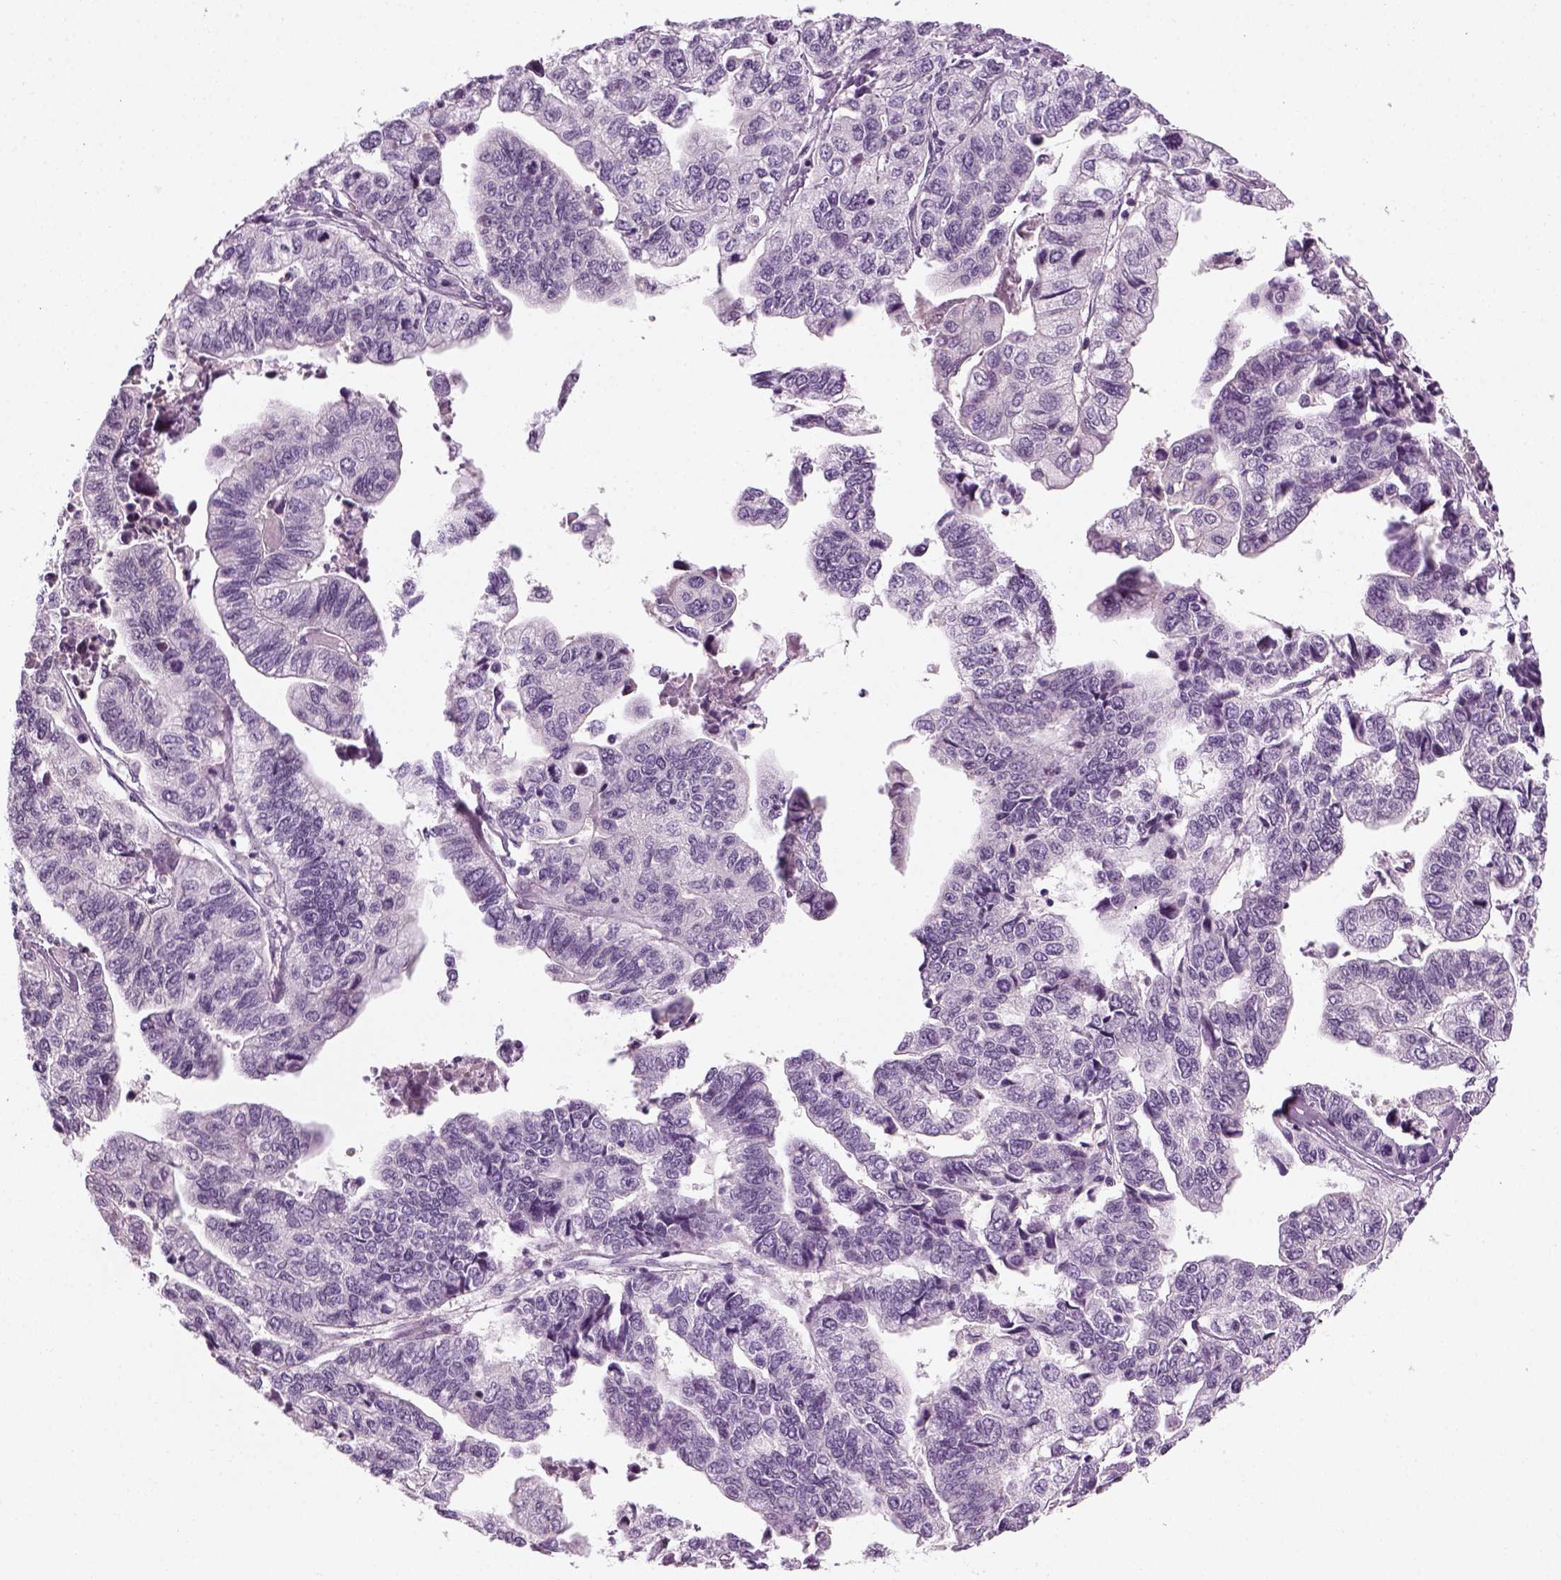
{"staining": {"intensity": "negative", "quantity": "none", "location": "none"}, "tissue": "stomach cancer", "cell_type": "Tumor cells", "image_type": "cancer", "snomed": [{"axis": "morphology", "description": "Adenocarcinoma, NOS"}, {"axis": "topography", "description": "Stomach, upper"}], "caption": "IHC of stomach cancer shows no positivity in tumor cells. (Brightfield microscopy of DAB (3,3'-diaminobenzidine) immunohistochemistry (IHC) at high magnification).", "gene": "KRT75", "patient": {"sex": "female", "age": 67}}